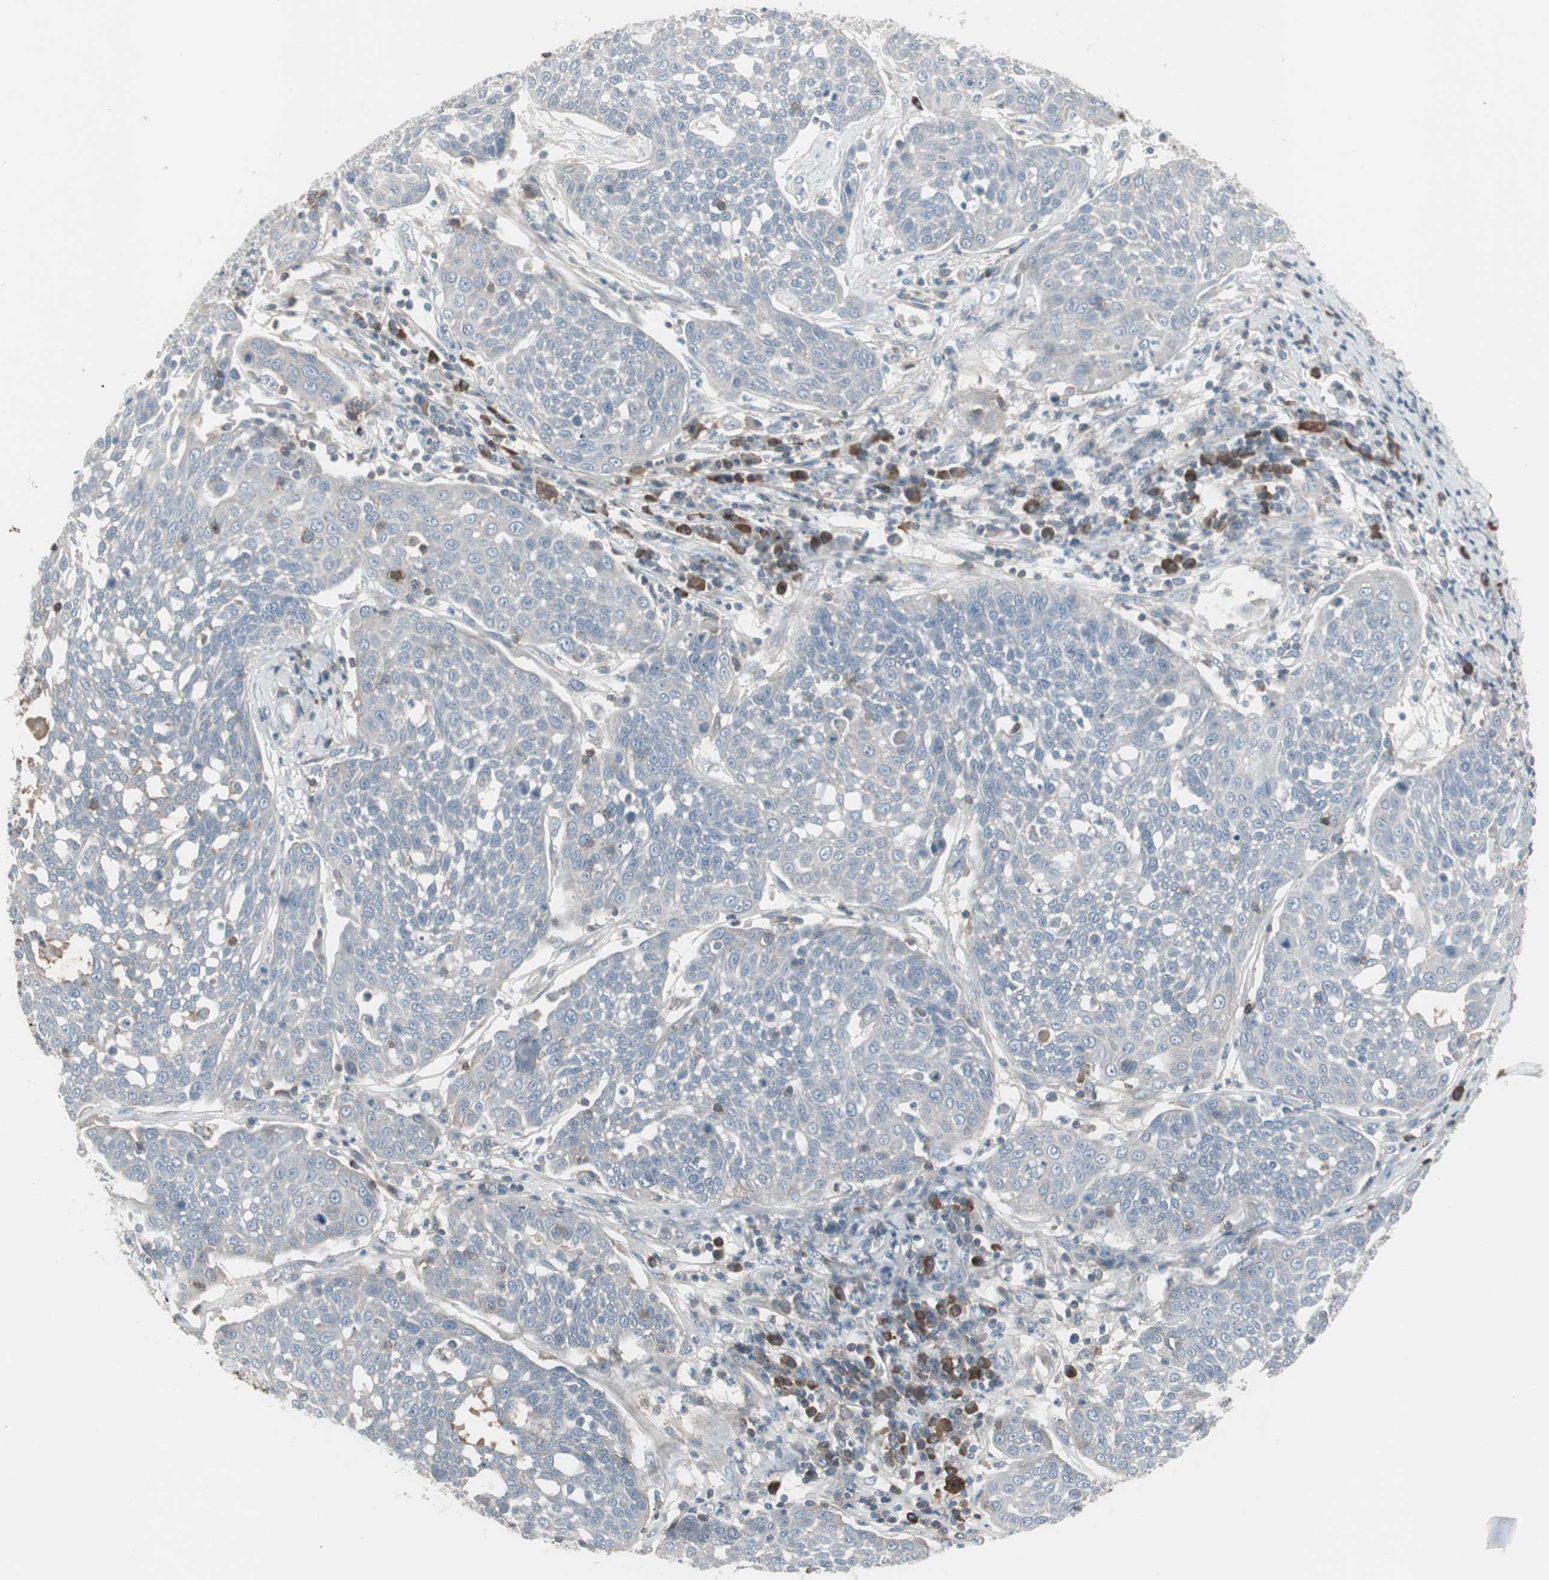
{"staining": {"intensity": "negative", "quantity": "none", "location": "none"}, "tissue": "cervical cancer", "cell_type": "Tumor cells", "image_type": "cancer", "snomed": [{"axis": "morphology", "description": "Squamous cell carcinoma, NOS"}, {"axis": "topography", "description": "Cervix"}], "caption": "Tumor cells show no significant protein expression in cervical cancer (squamous cell carcinoma).", "gene": "ZSCAN32", "patient": {"sex": "female", "age": 34}}